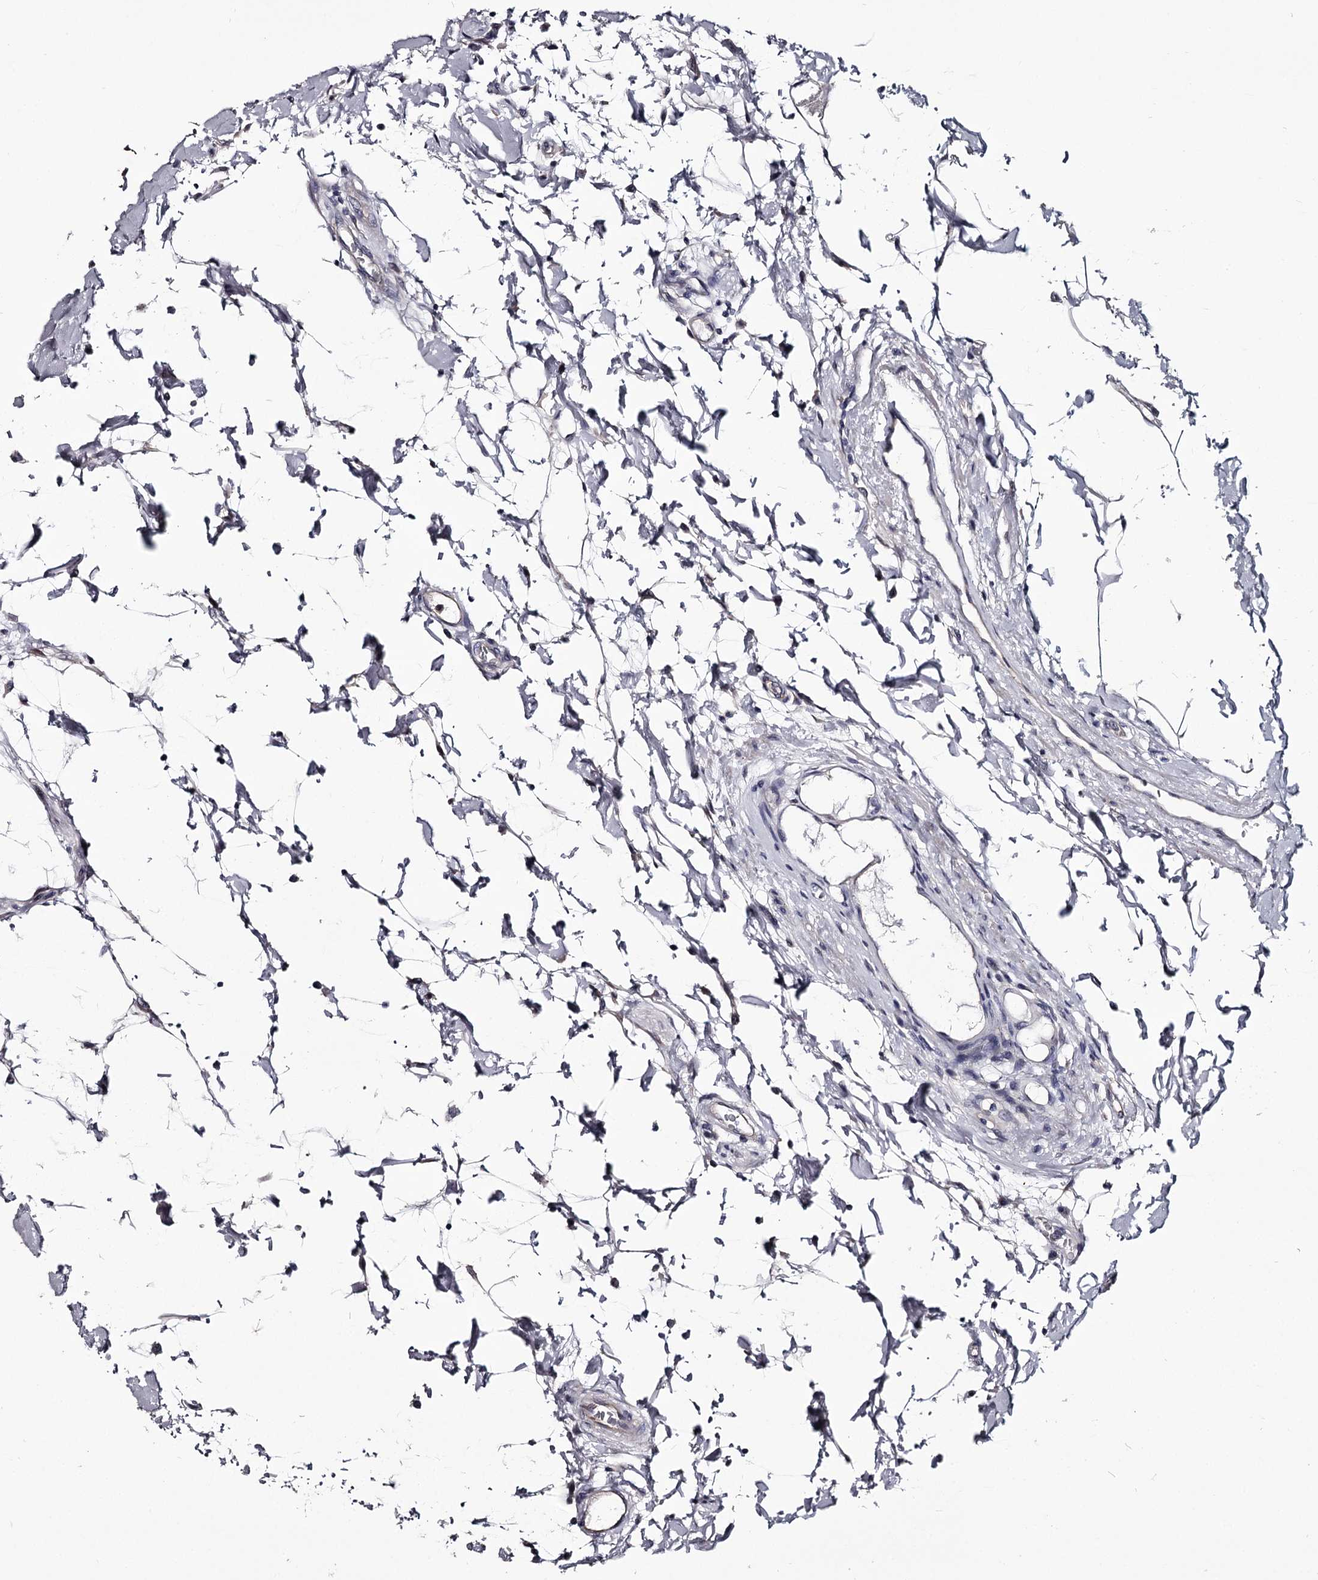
{"staining": {"intensity": "negative", "quantity": "none", "location": "none"}, "tissue": "colon", "cell_type": "Endothelial cells", "image_type": "normal", "snomed": [{"axis": "morphology", "description": "Normal tissue, NOS"}, {"axis": "topography", "description": "Colon"}], "caption": "The photomicrograph shows no significant expression in endothelial cells of colon. The staining is performed using DAB (3,3'-diaminobenzidine) brown chromogen with nuclei counter-stained in using hematoxylin.", "gene": "GSTO1", "patient": {"sex": "female", "age": 79}}